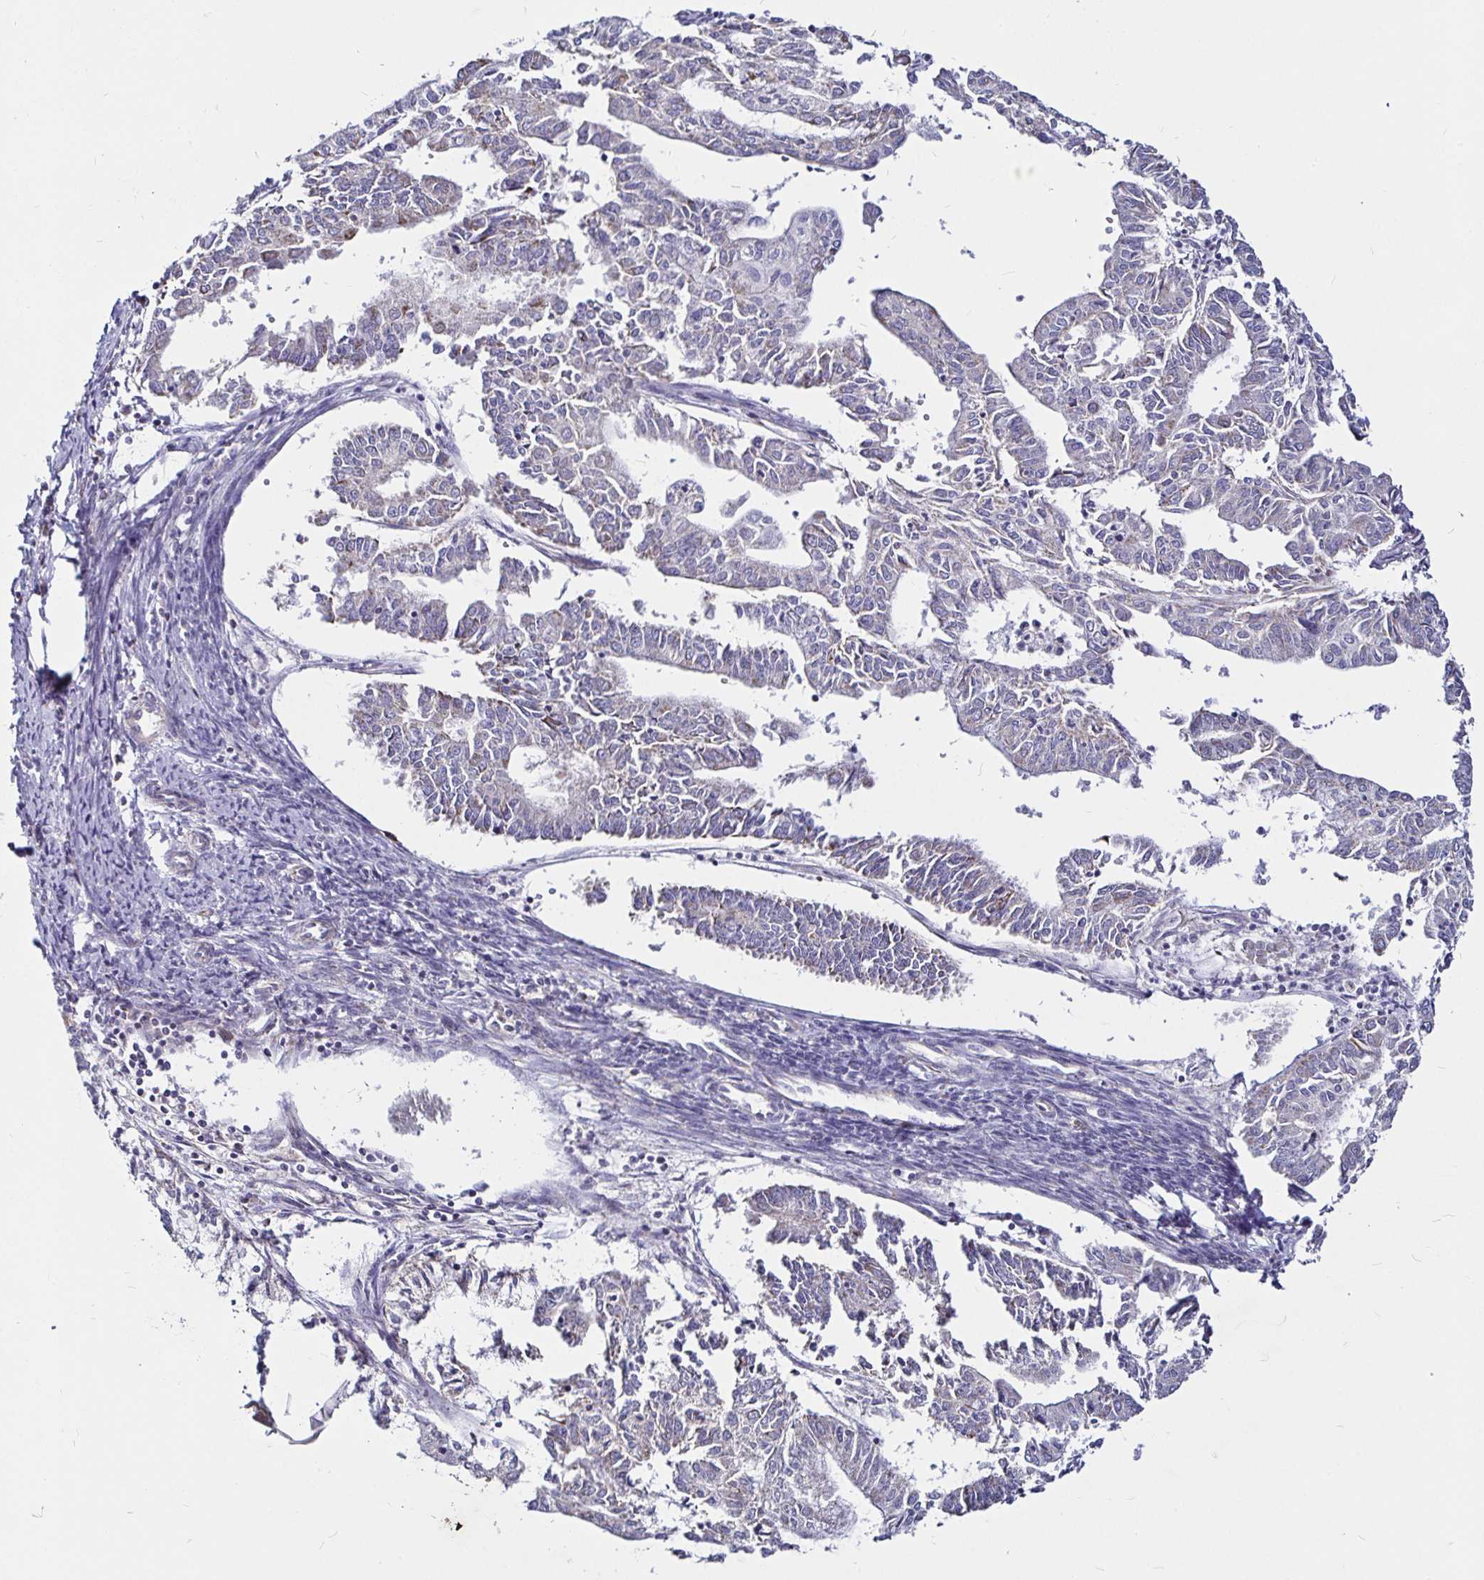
{"staining": {"intensity": "negative", "quantity": "none", "location": "none"}, "tissue": "endometrial cancer", "cell_type": "Tumor cells", "image_type": "cancer", "snomed": [{"axis": "morphology", "description": "Adenocarcinoma, NOS"}, {"axis": "topography", "description": "Endometrium"}], "caption": "Protein analysis of adenocarcinoma (endometrial) reveals no significant staining in tumor cells.", "gene": "PGAM2", "patient": {"sex": "female", "age": 61}}